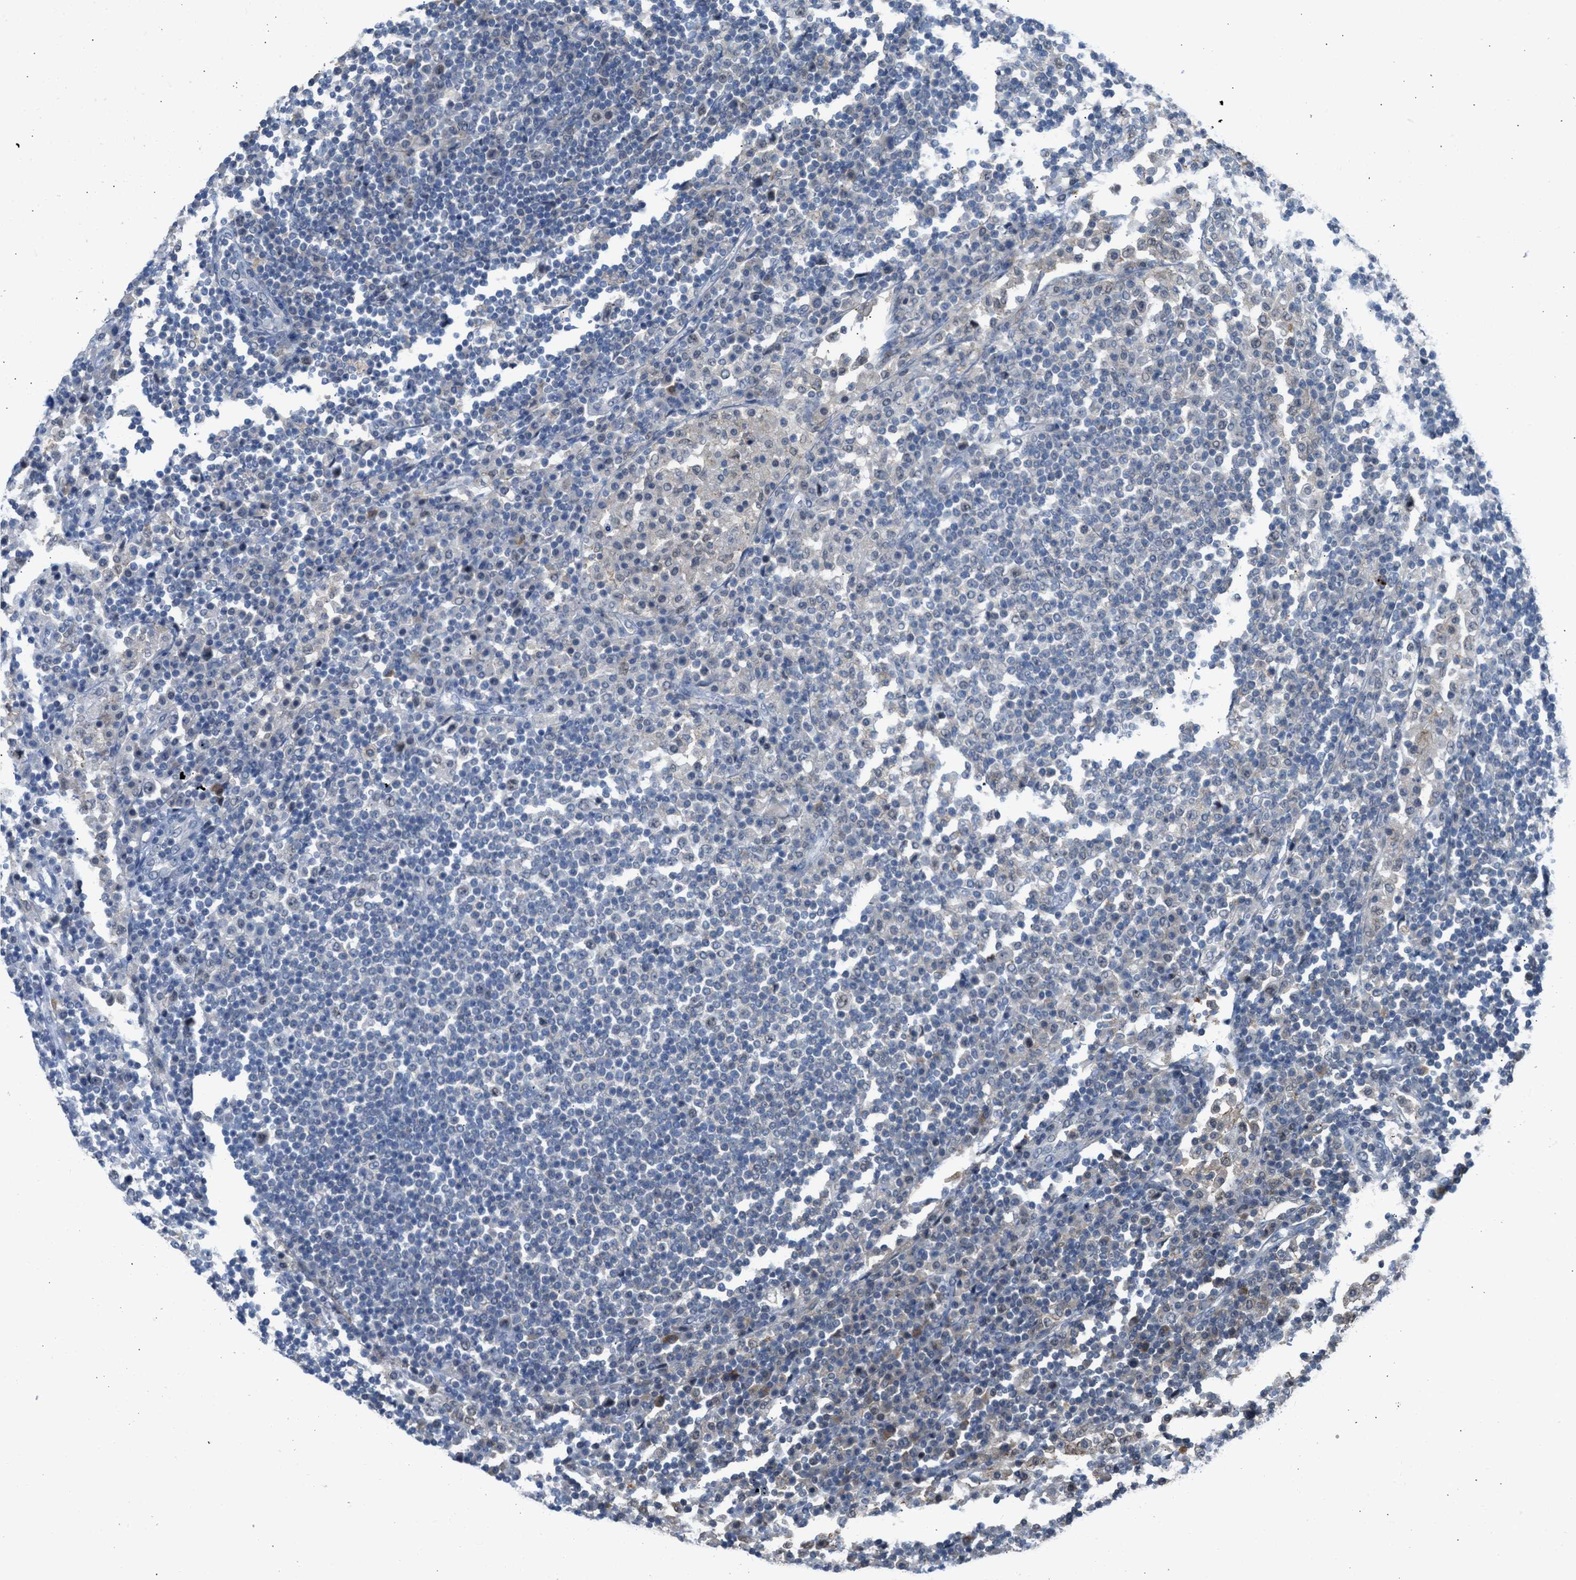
{"staining": {"intensity": "negative", "quantity": "none", "location": "none"}, "tissue": "lymph node", "cell_type": "Germinal center cells", "image_type": "normal", "snomed": [{"axis": "morphology", "description": "Normal tissue, NOS"}, {"axis": "topography", "description": "Lymph node"}], "caption": "Germinal center cells show no significant protein expression in benign lymph node. (Brightfield microscopy of DAB (3,3'-diaminobenzidine) immunohistochemistry (IHC) at high magnification).", "gene": "TTBK2", "patient": {"sex": "female", "age": 53}}